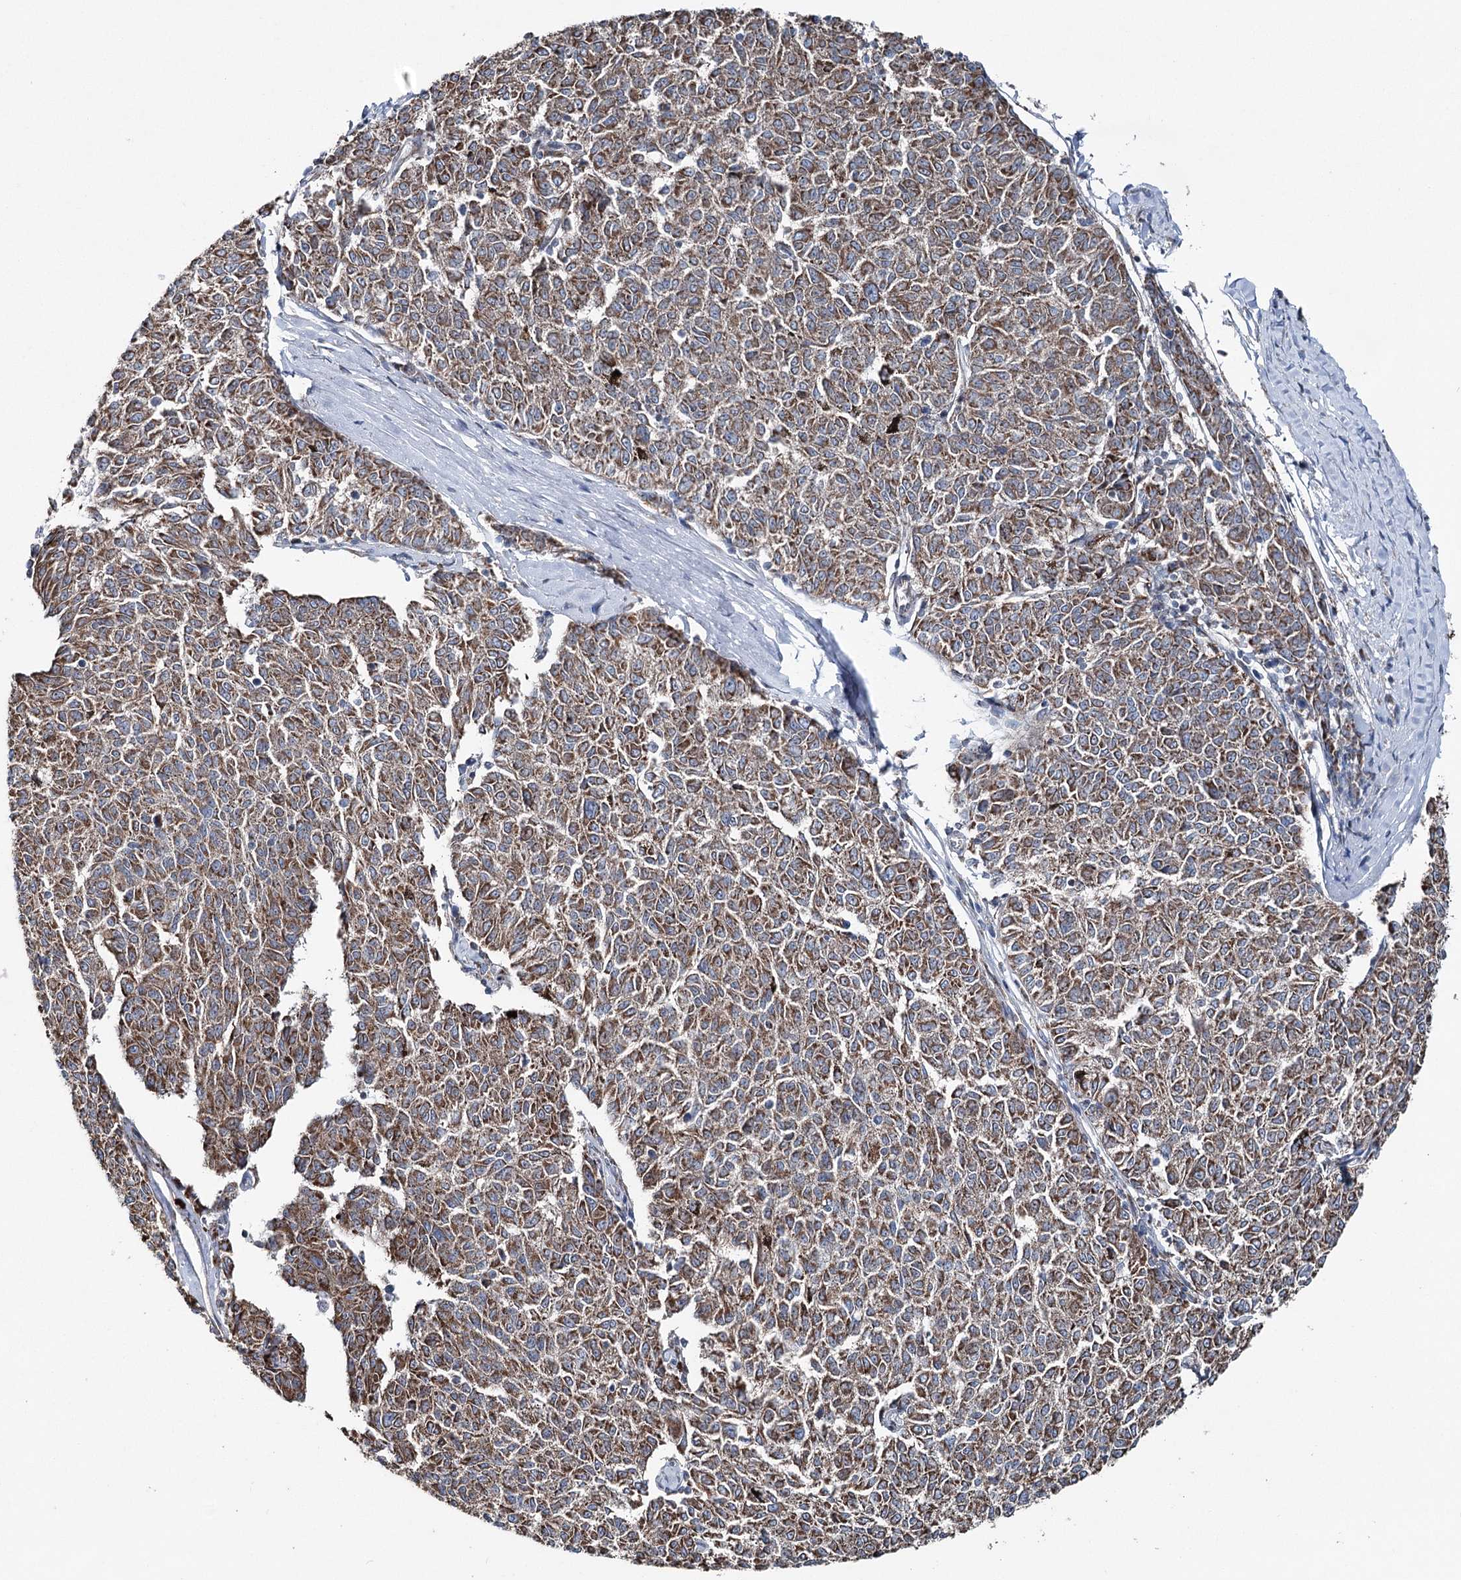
{"staining": {"intensity": "moderate", "quantity": ">75%", "location": "cytoplasmic/membranous"}, "tissue": "melanoma", "cell_type": "Tumor cells", "image_type": "cancer", "snomed": [{"axis": "morphology", "description": "Malignant melanoma, NOS"}, {"axis": "topography", "description": "Skin"}], "caption": "Immunohistochemistry (IHC) image of neoplastic tissue: malignant melanoma stained using immunohistochemistry (IHC) exhibits medium levels of moderate protein expression localized specifically in the cytoplasmic/membranous of tumor cells, appearing as a cytoplasmic/membranous brown color.", "gene": "UCN3", "patient": {"sex": "female", "age": 72}}